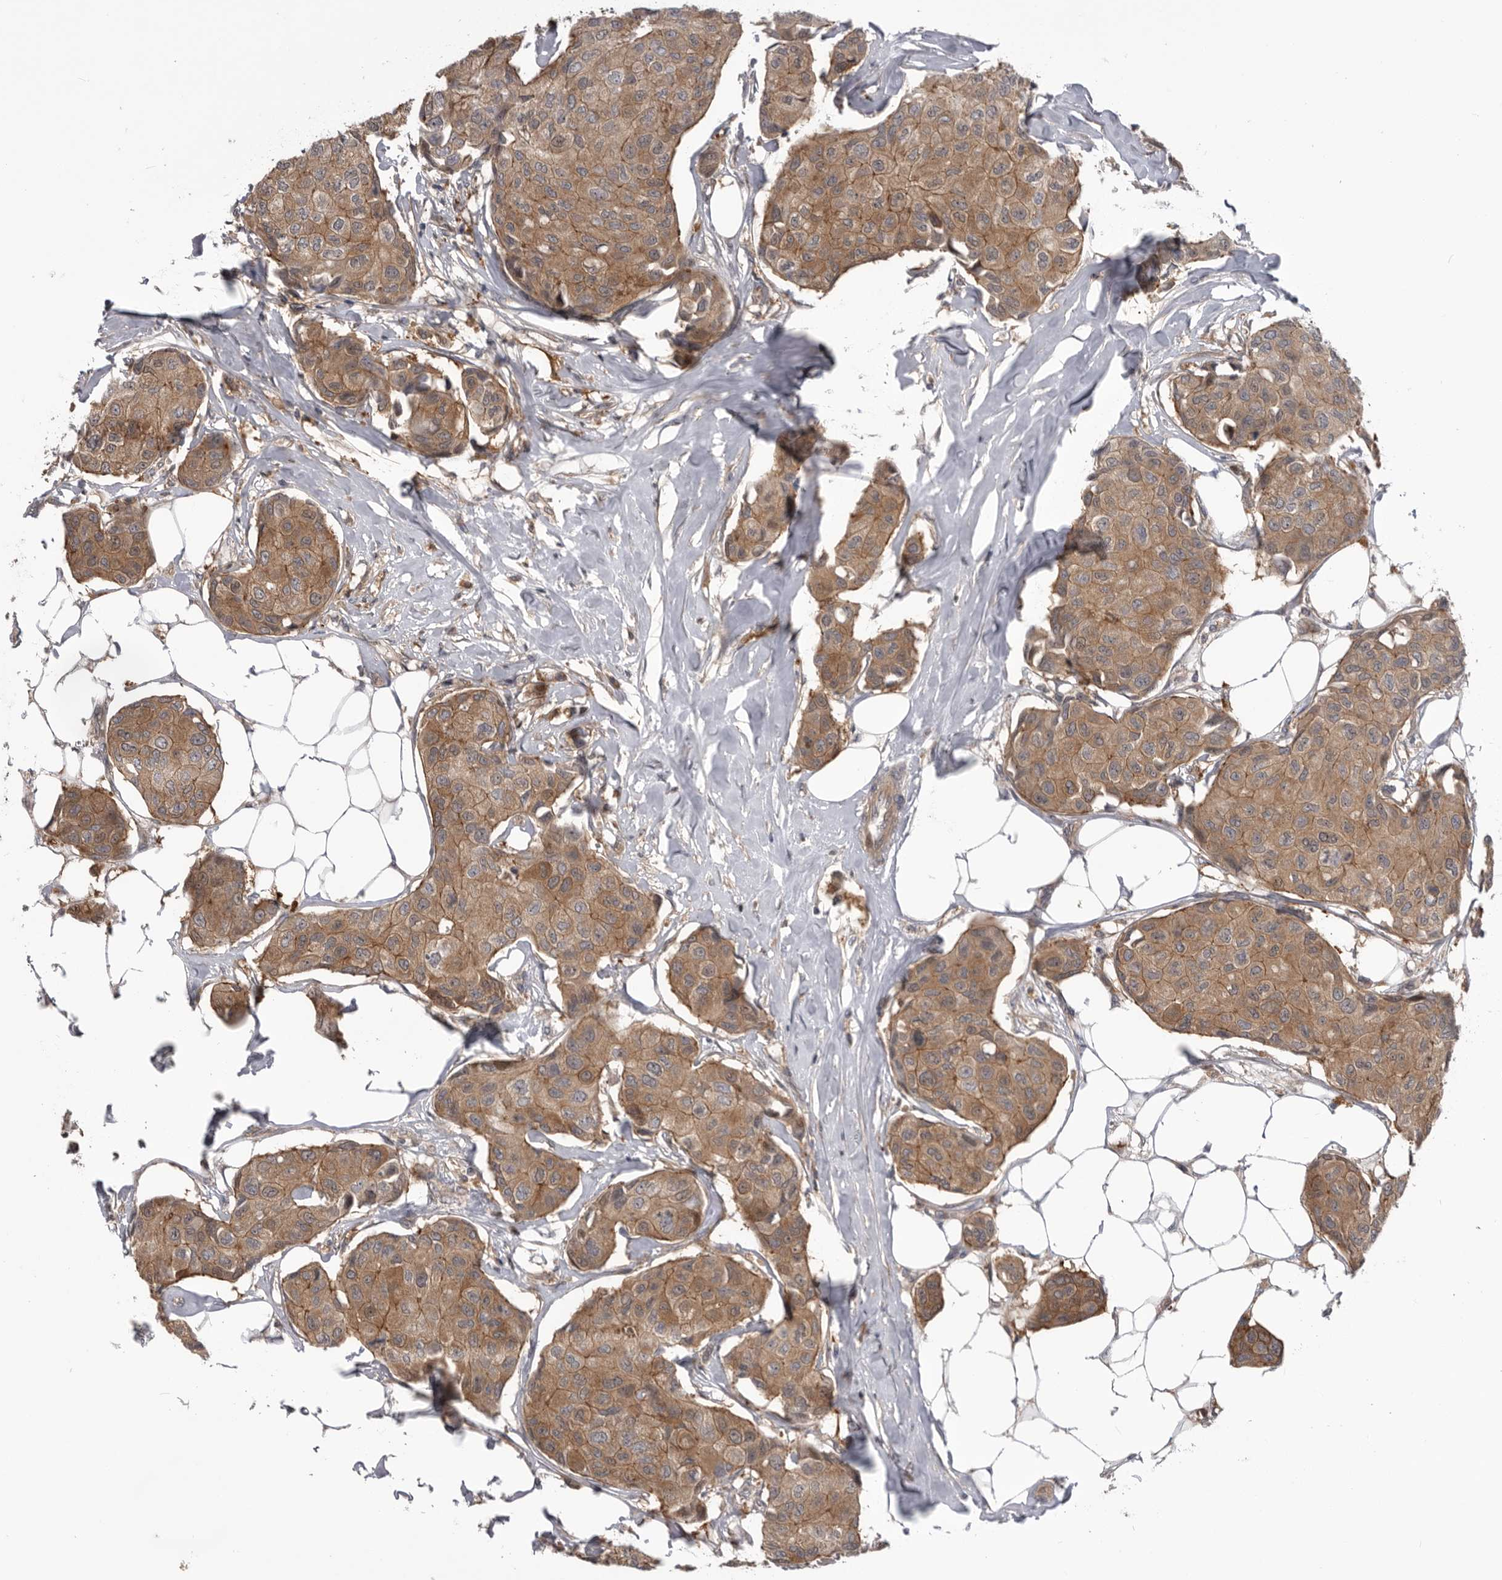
{"staining": {"intensity": "moderate", "quantity": ">75%", "location": "cytoplasmic/membranous"}, "tissue": "breast cancer", "cell_type": "Tumor cells", "image_type": "cancer", "snomed": [{"axis": "morphology", "description": "Duct carcinoma"}, {"axis": "topography", "description": "Breast"}], "caption": "Immunohistochemistry histopathology image of human breast cancer (invasive ductal carcinoma) stained for a protein (brown), which reveals medium levels of moderate cytoplasmic/membranous expression in about >75% of tumor cells.", "gene": "RAB3GAP2", "patient": {"sex": "female", "age": 80}}